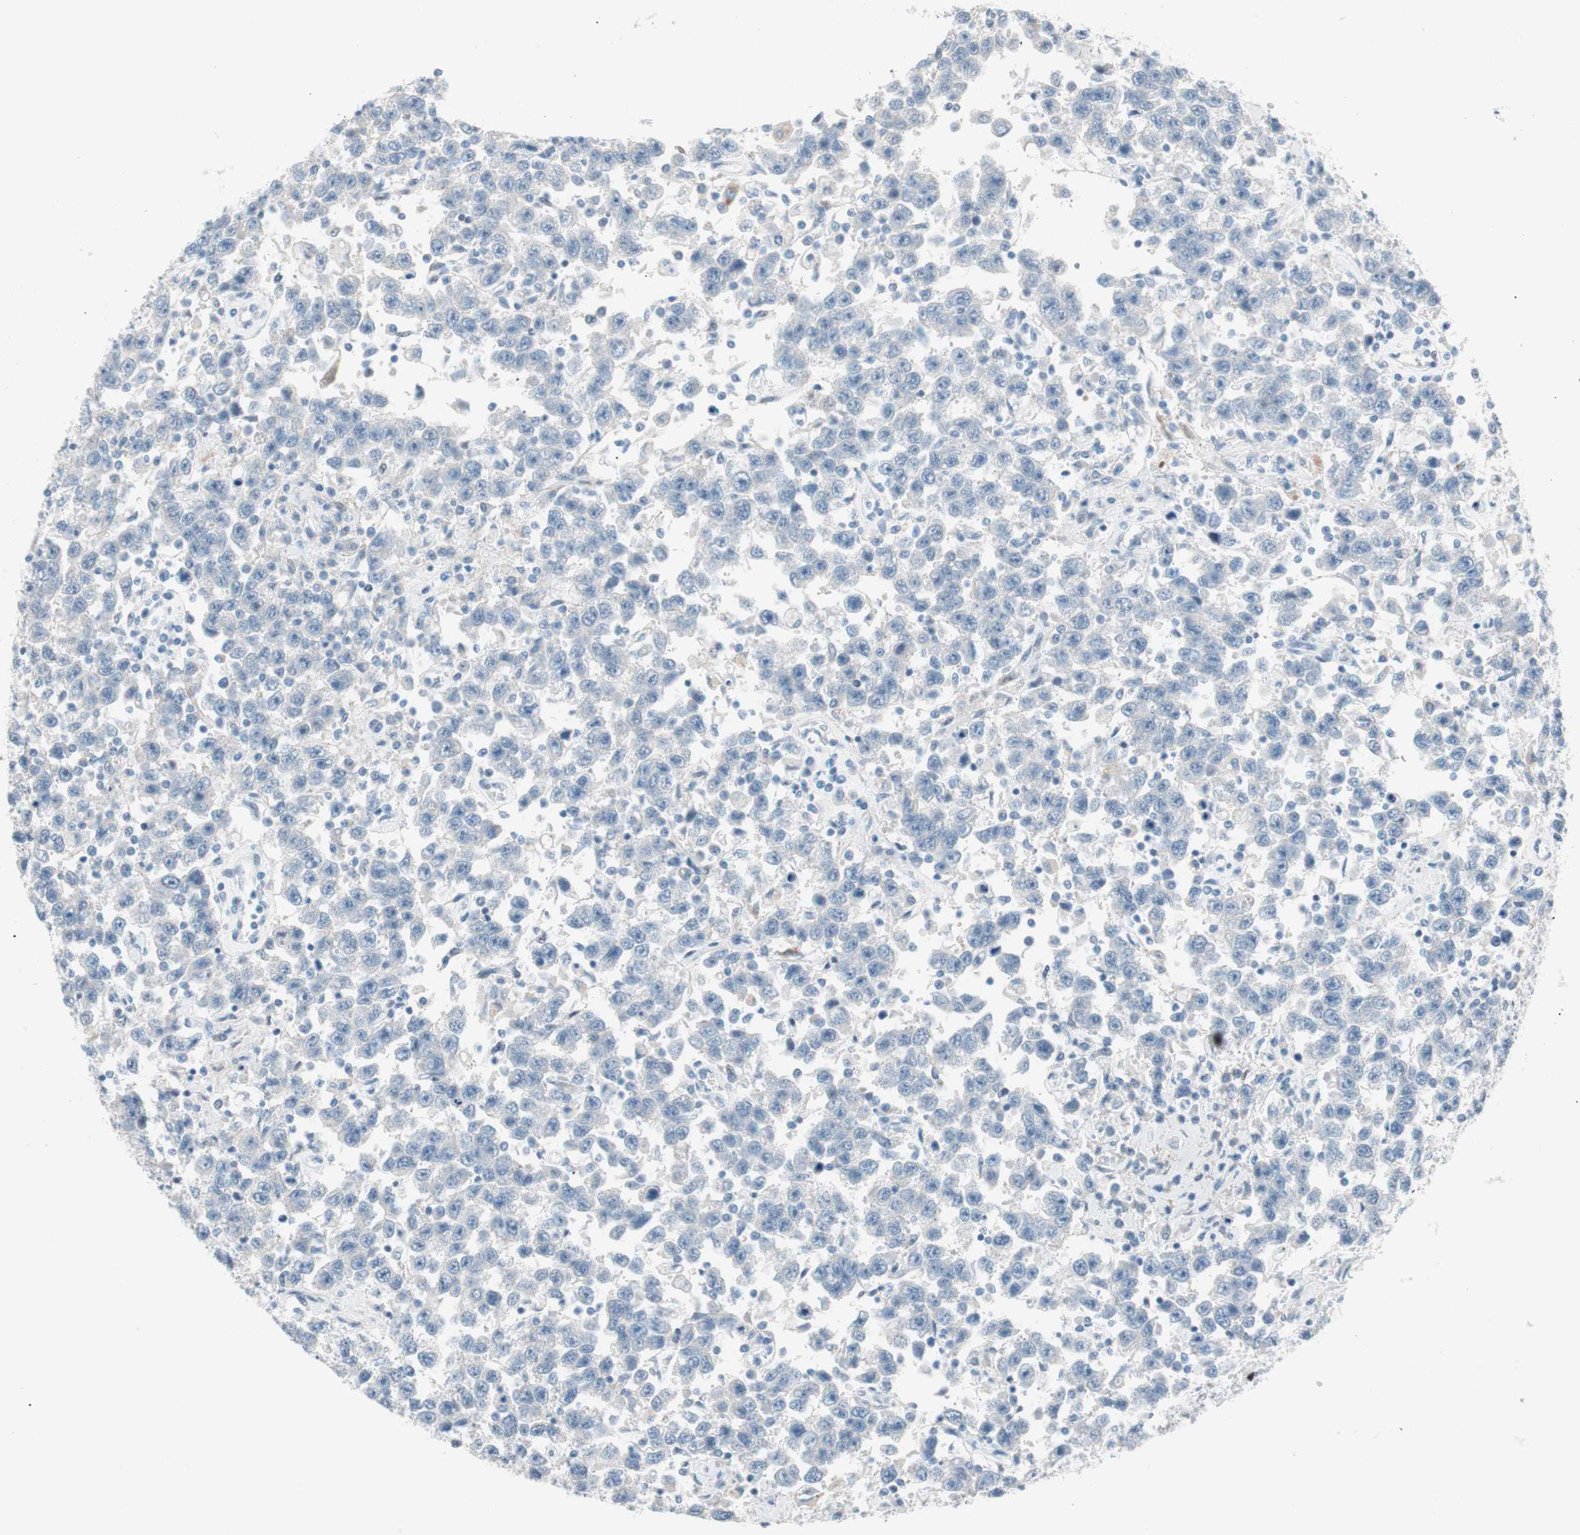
{"staining": {"intensity": "negative", "quantity": "none", "location": "none"}, "tissue": "testis cancer", "cell_type": "Tumor cells", "image_type": "cancer", "snomed": [{"axis": "morphology", "description": "Seminoma, NOS"}, {"axis": "topography", "description": "Testis"}], "caption": "Human testis cancer (seminoma) stained for a protein using IHC shows no expression in tumor cells.", "gene": "FOSL1", "patient": {"sex": "male", "age": 41}}